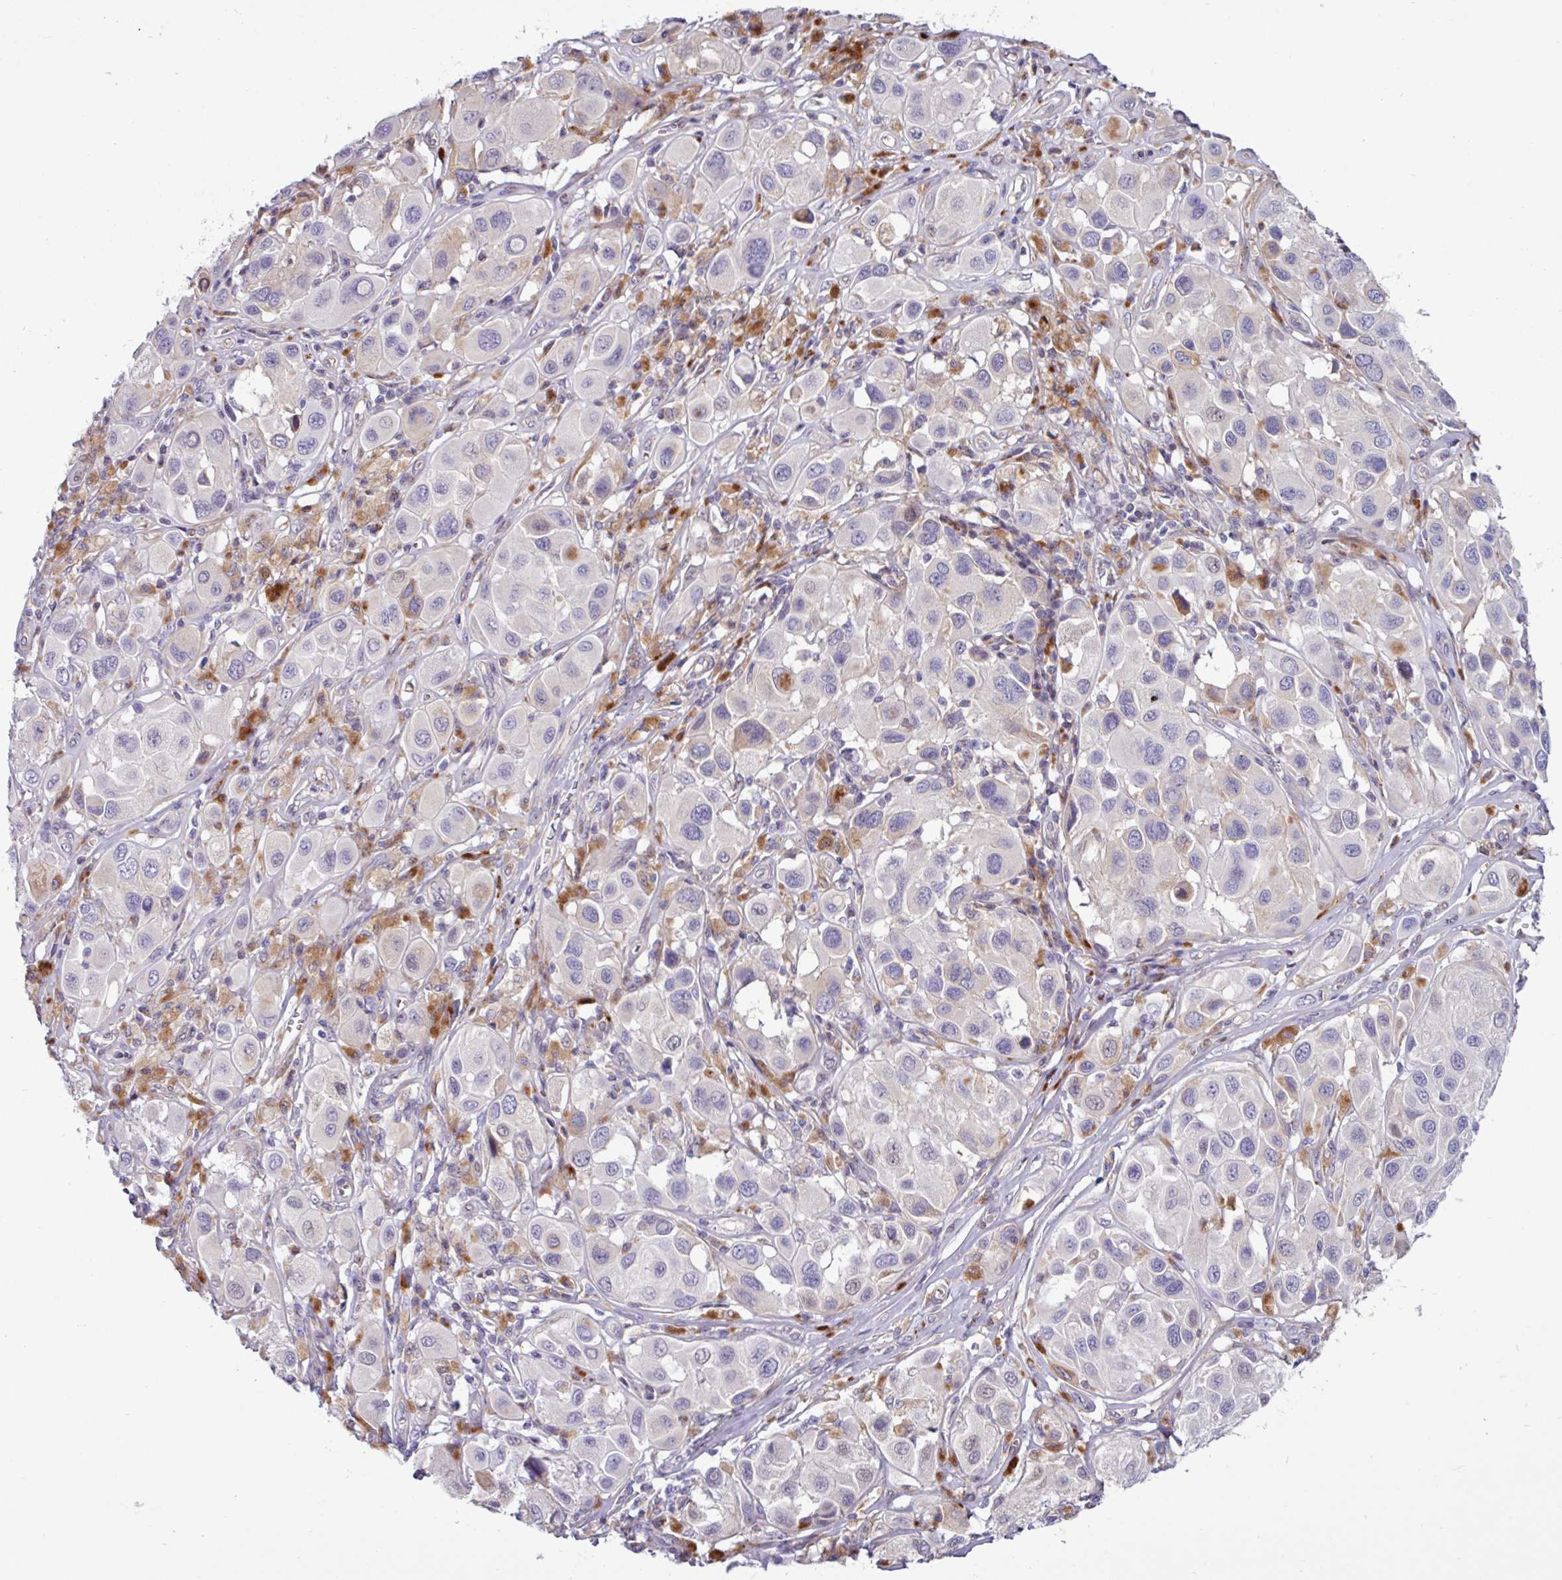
{"staining": {"intensity": "negative", "quantity": "none", "location": "none"}, "tissue": "melanoma", "cell_type": "Tumor cells", "image_type": "cancer", "snomed": [{"axis": "morphology", "description": "Malignant melanoma, Metastatic site"}, {"axis": "topography", "description": "Skin"}], "caption": "DAB (3,3'-diaminobenzidine) immunohistochemical staining of melanoma demonstrates no significant positivity in tumor cells. Nuclei are stained in blue.", "gene": "AMIGO2", "patient": {"sex": "male", "age": 41}}